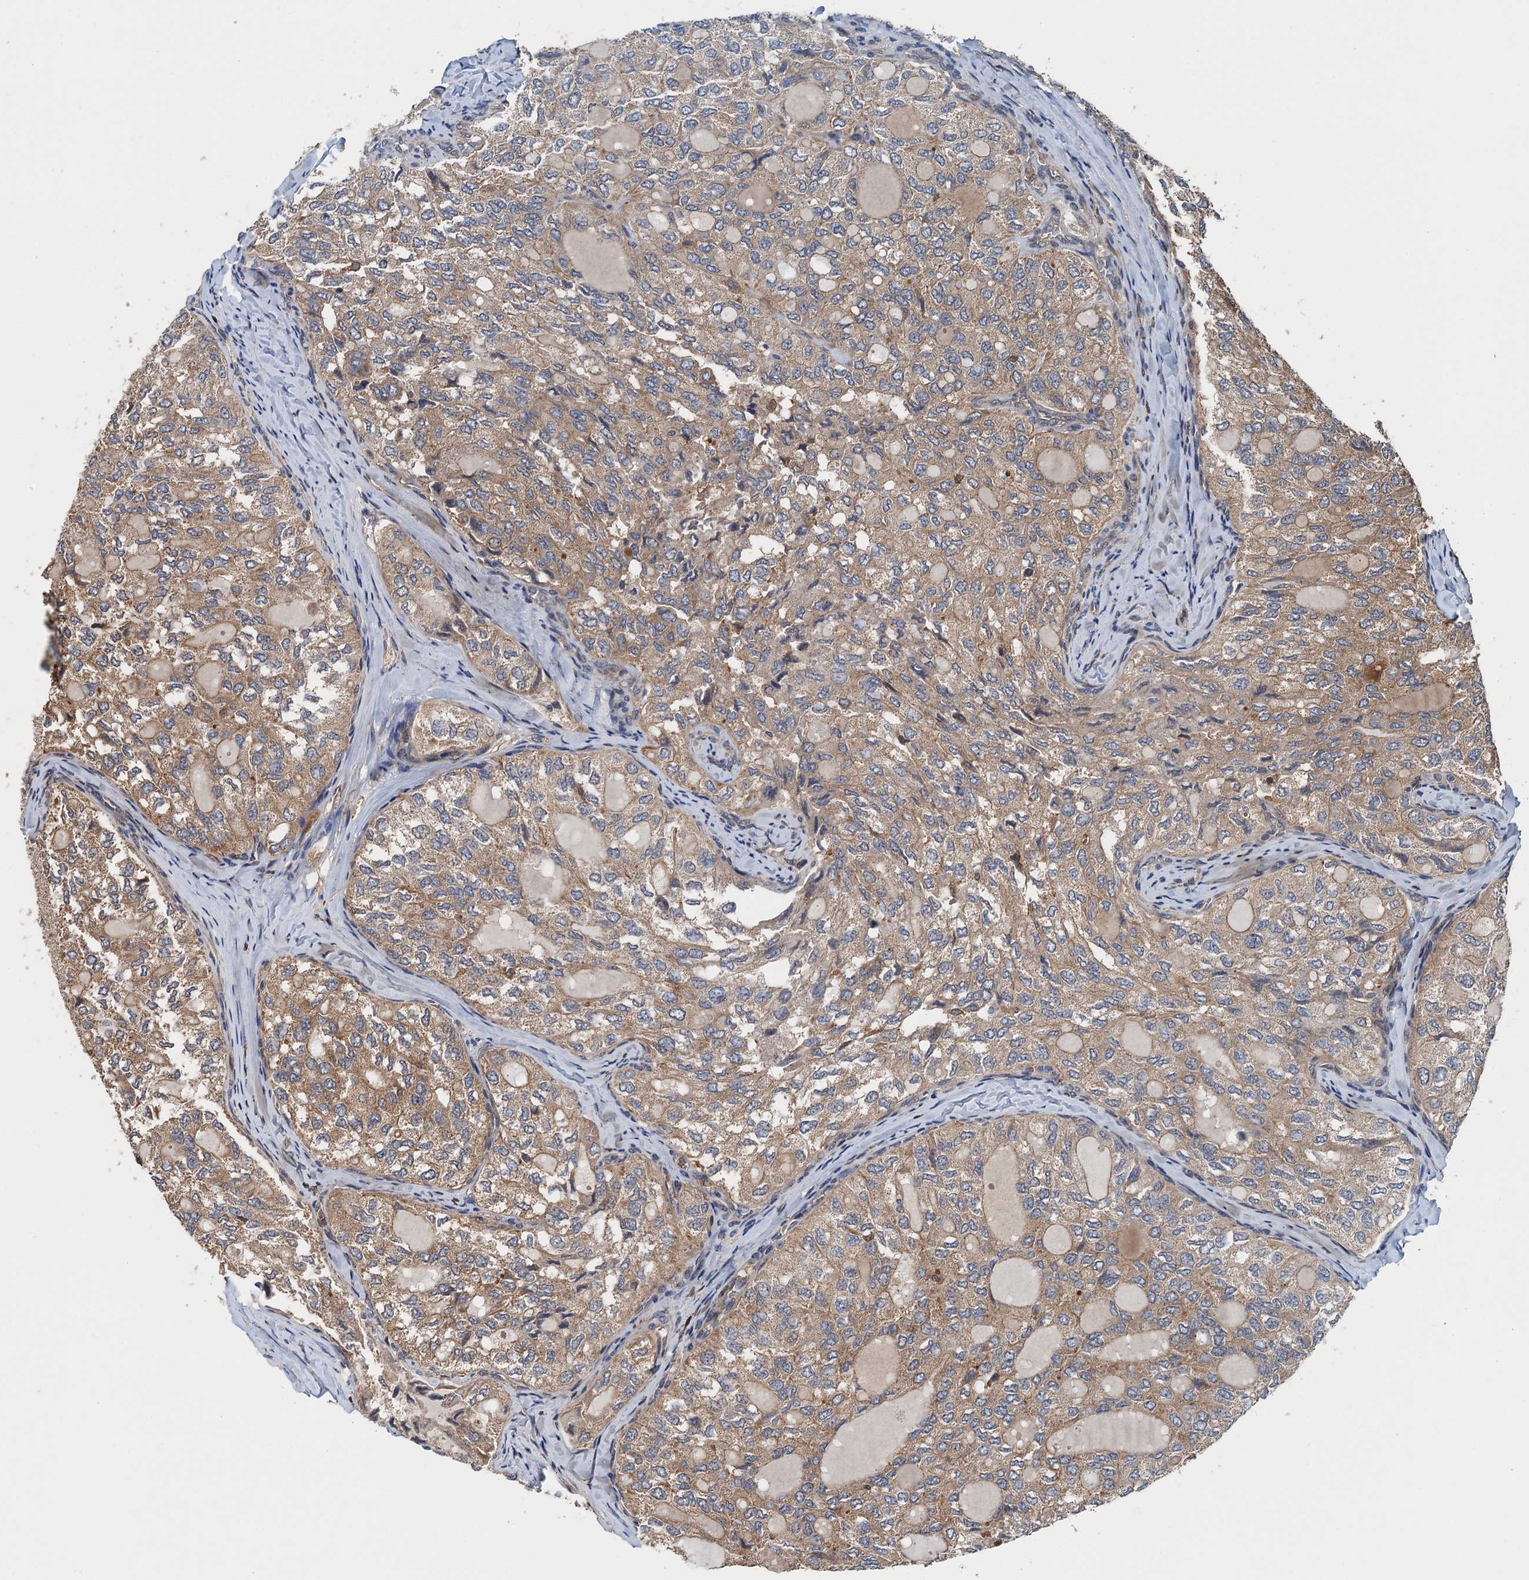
{"staining": {"intensity": "weak", "quantity": ">75%", "location": "cytoplasmic/membranous"}, "tissue": "thyroid cancer", "cell_type": "Tumor cells", "image_type": "cancer", "snomed": [{"axis": "morphology", "description": "Follicular adenoma carcinoma, NOS"}, {"axis": "topography", "description": "Thyroid gland"}], "caption": "Immunohistochemical staining of human thyroid cancer displays low levels of weak cytoplasmic/membranous protein expression in about >75% of tumor cells.", "gene": "BORCS5", "patient": {"sex": "male", "age": 75}}